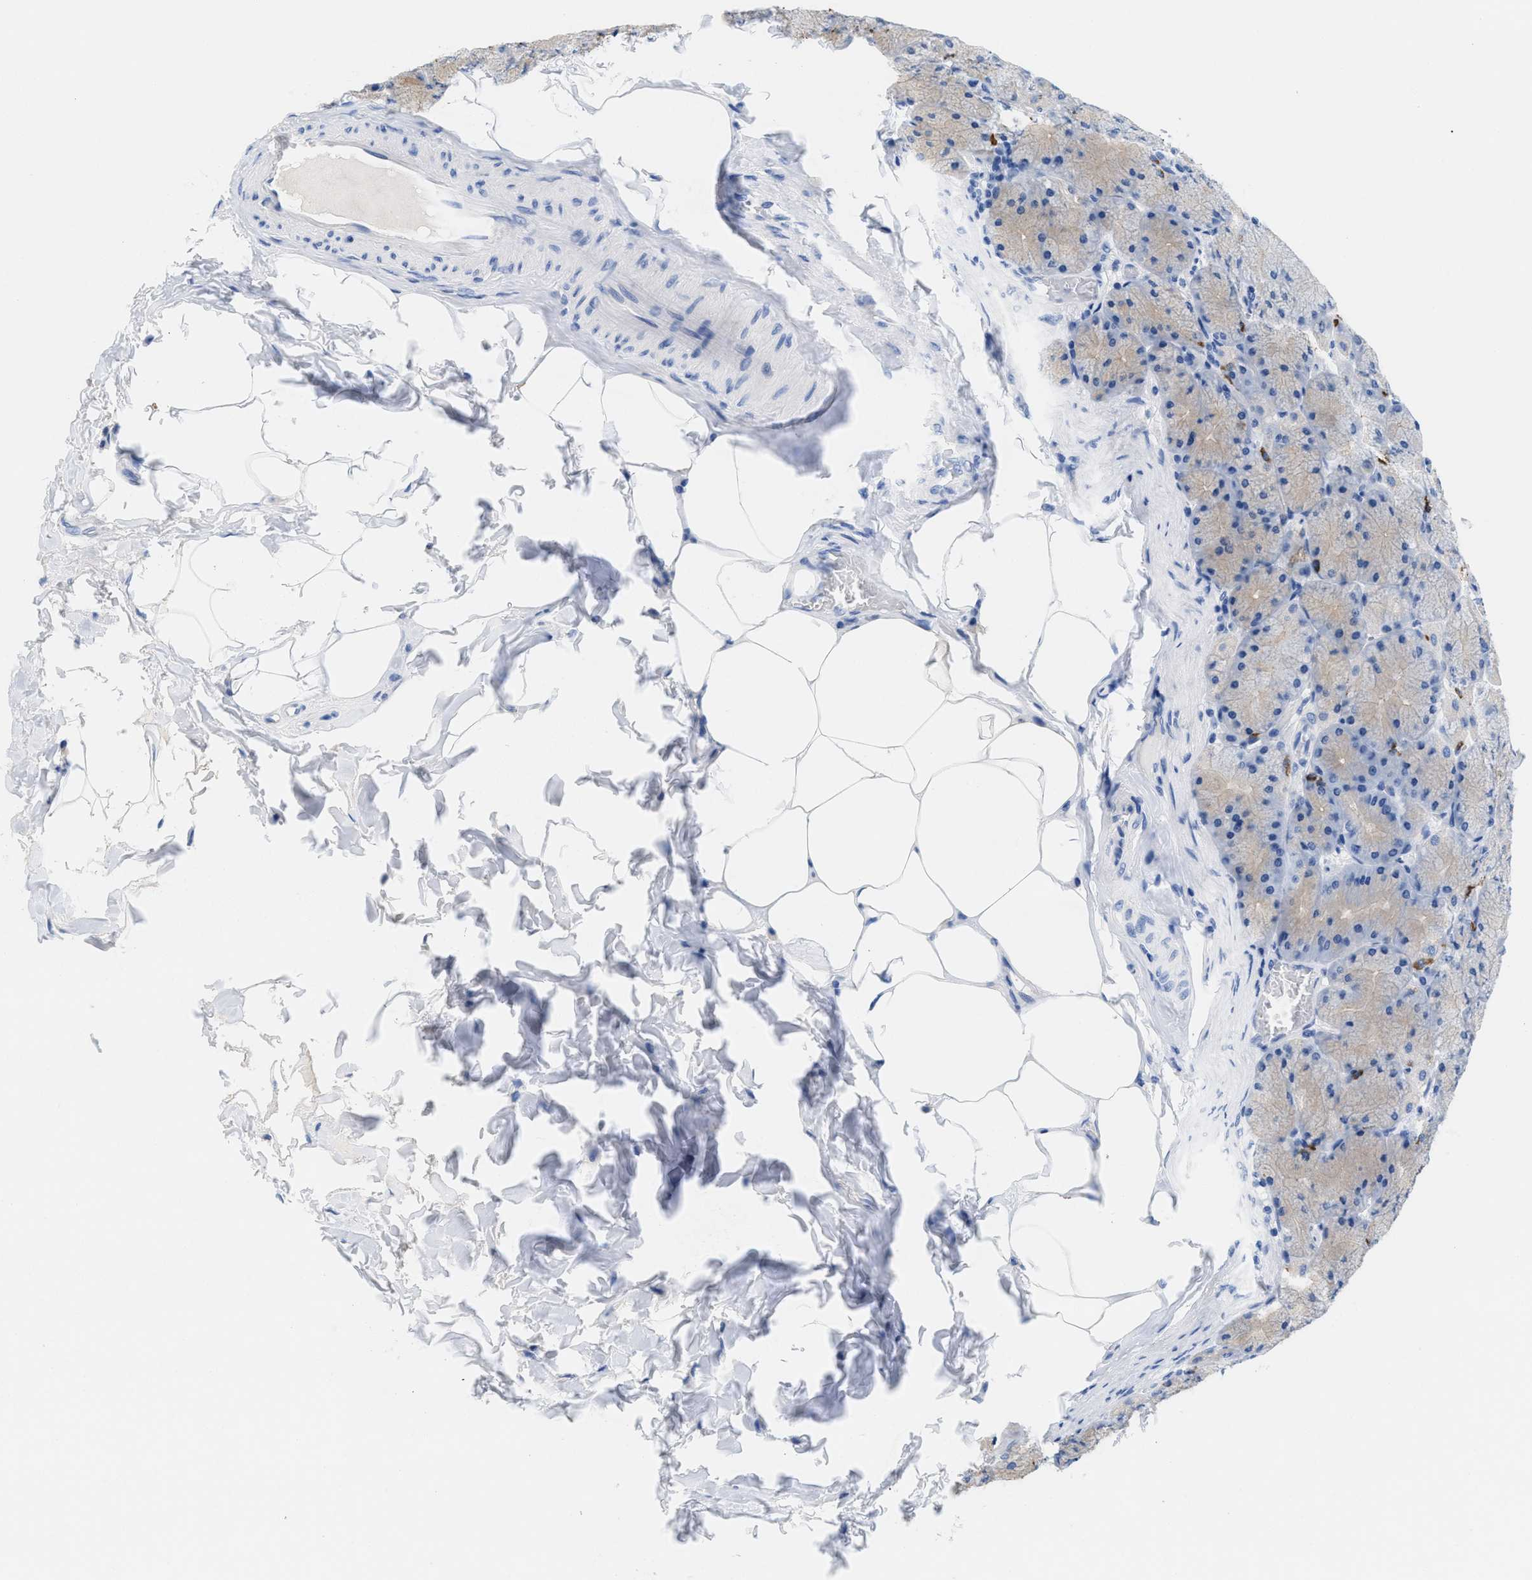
{"staining": {"intensity": "moderate", "quantity": "<25%", "location": "cytoplasmic/membranous"}, "tissue": "stomach", "cell_type": "Glandular cells", "image_type": "normal", "snomed": [{"axis": "morphology", "description": "Normal tissue, NOS"}, {"axis": "topography", "description": "Stomach, upper"}], "caption": "This image reveals immunohistochemistry staining of normal stomach, with low moderate cytoplasmic/membranous positivity in about <25% of glandular cells.", "gene": "SLFN13", "patient": {"sex": "female", "age": 56}}